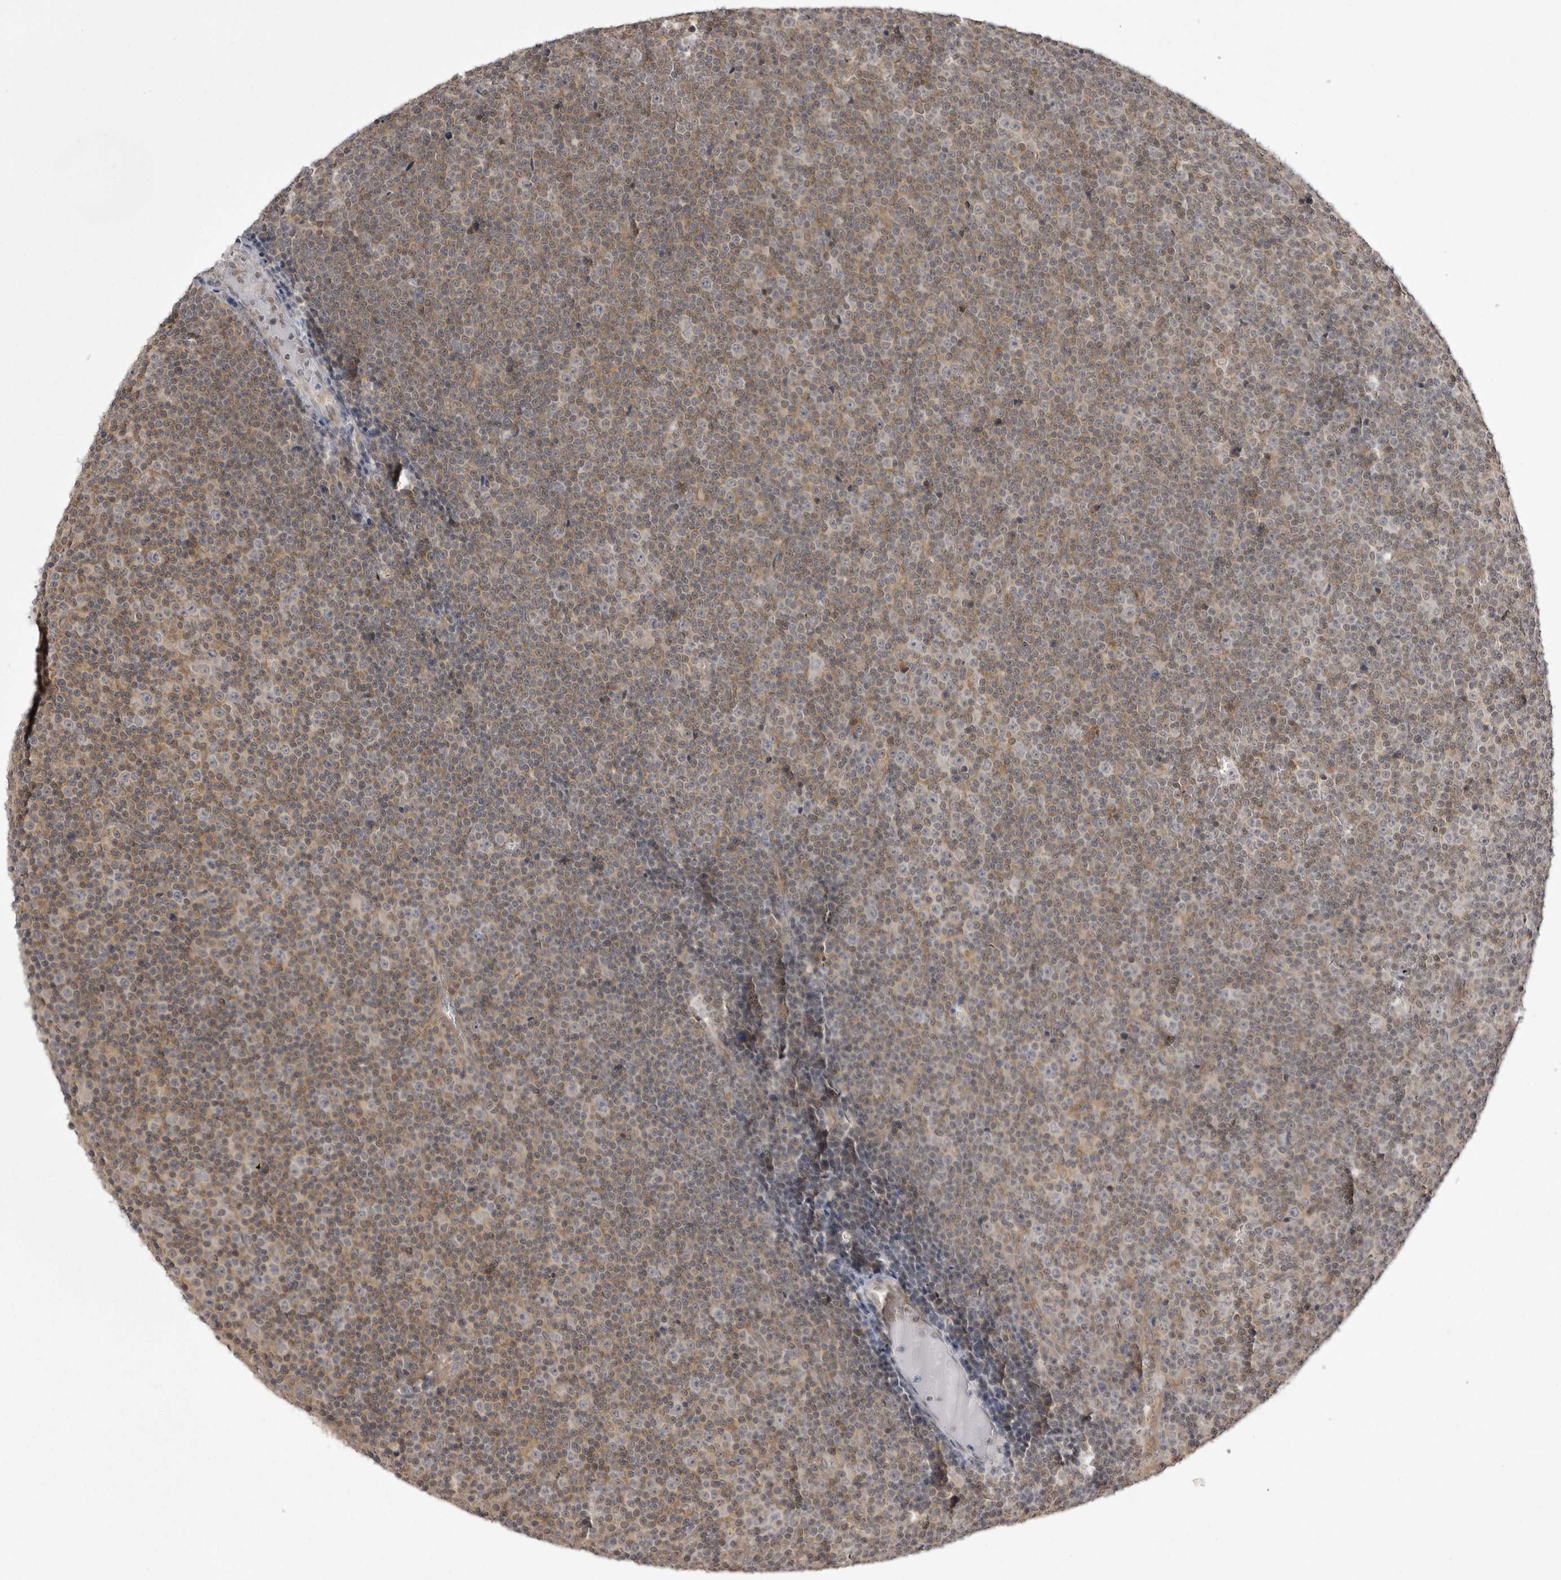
{"staining": {"intensity": "weak", "quantity": "<25%", "location": "cytoplasmic/membranous"}, "tissue": "lymphoma", "cell_type": "Tumor cells", "image_type": "cancer", "snomed": [{"axis": "morphology", "description": "Malignant lymphoma, non-Hodgkin's type, Low grade"}, {"axis": "topography", "description": "Lymph node"}], "caption": "An IHC micrograph of malignant lymphoma, non-Hodgkin's type (low-grade) is shown. There is no staining in tumor cells of malignant lymphoma, non-Hodgkin's type (low-grade). The staining is performed using DAB (3,3'-diaminobenzidine) brown chromogen with nuclei counter-stained in using hematoxylin.", "gene": "USP43", "patient": {"sex": "female", "age": 67}}